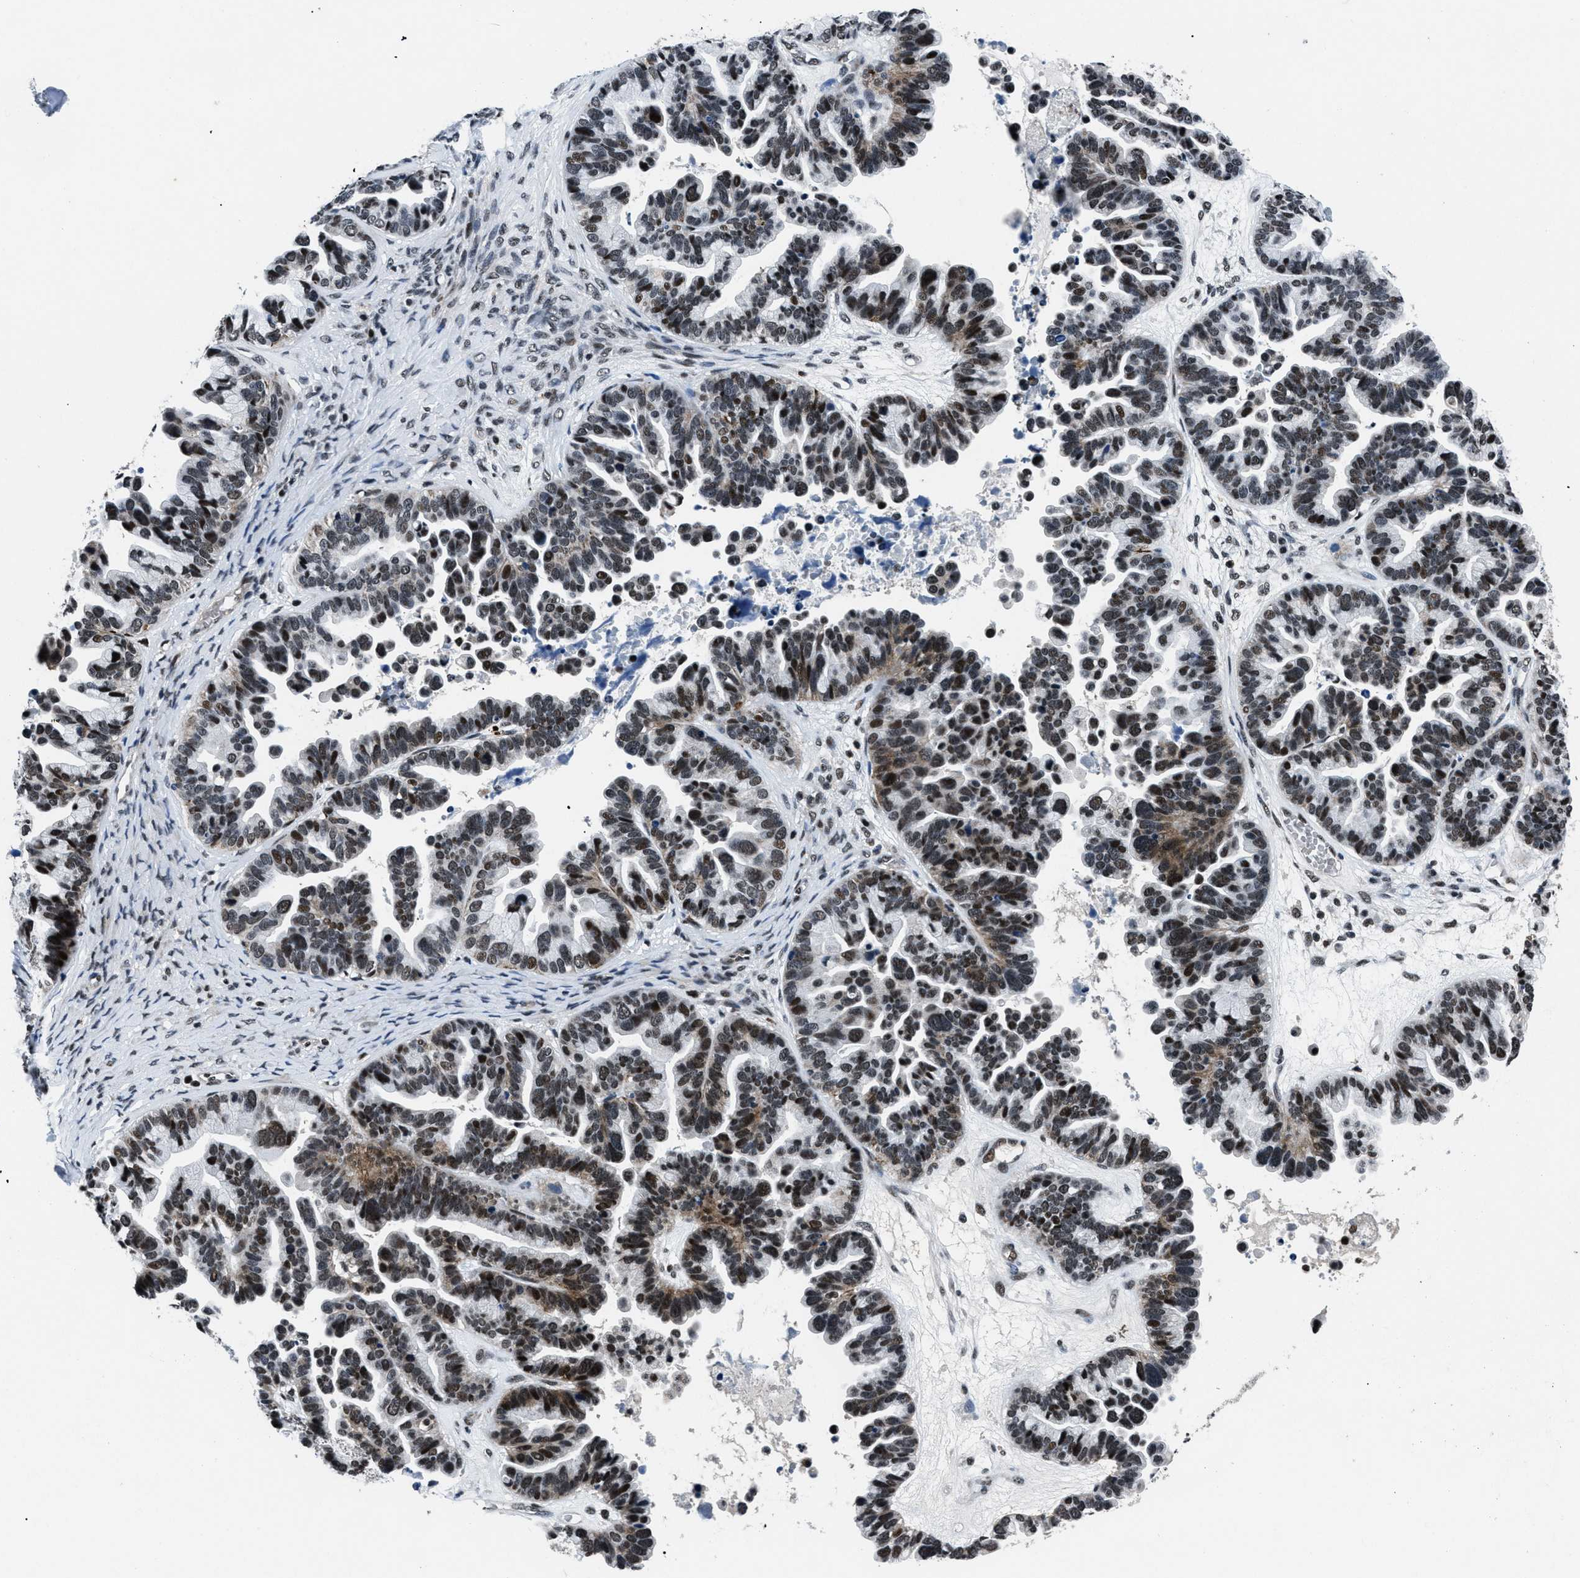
{"staining": {"intensity": "strong", "quantity": ">75%", "location": "nuclear"}, "tissue": "ovarian cancer", "cell_type": "Tumor cells", "image_type": "cancer", "snomed": [{"axis": "morphology", "description": "Cystadenocarcinoma, serous, NOS"}, {"axis": "topography", "description": "Ovary"}], "caption": "An immunohistochemistry (IHC) histopathology image of tumor tissue is shown. Protein staining in brown highlights strong nuclear positivity in ovarian serous cystadenocarcinoma within tumor cells.", "gene": "SMARCB1", "patient": {"sex": "female", "age": 56}}